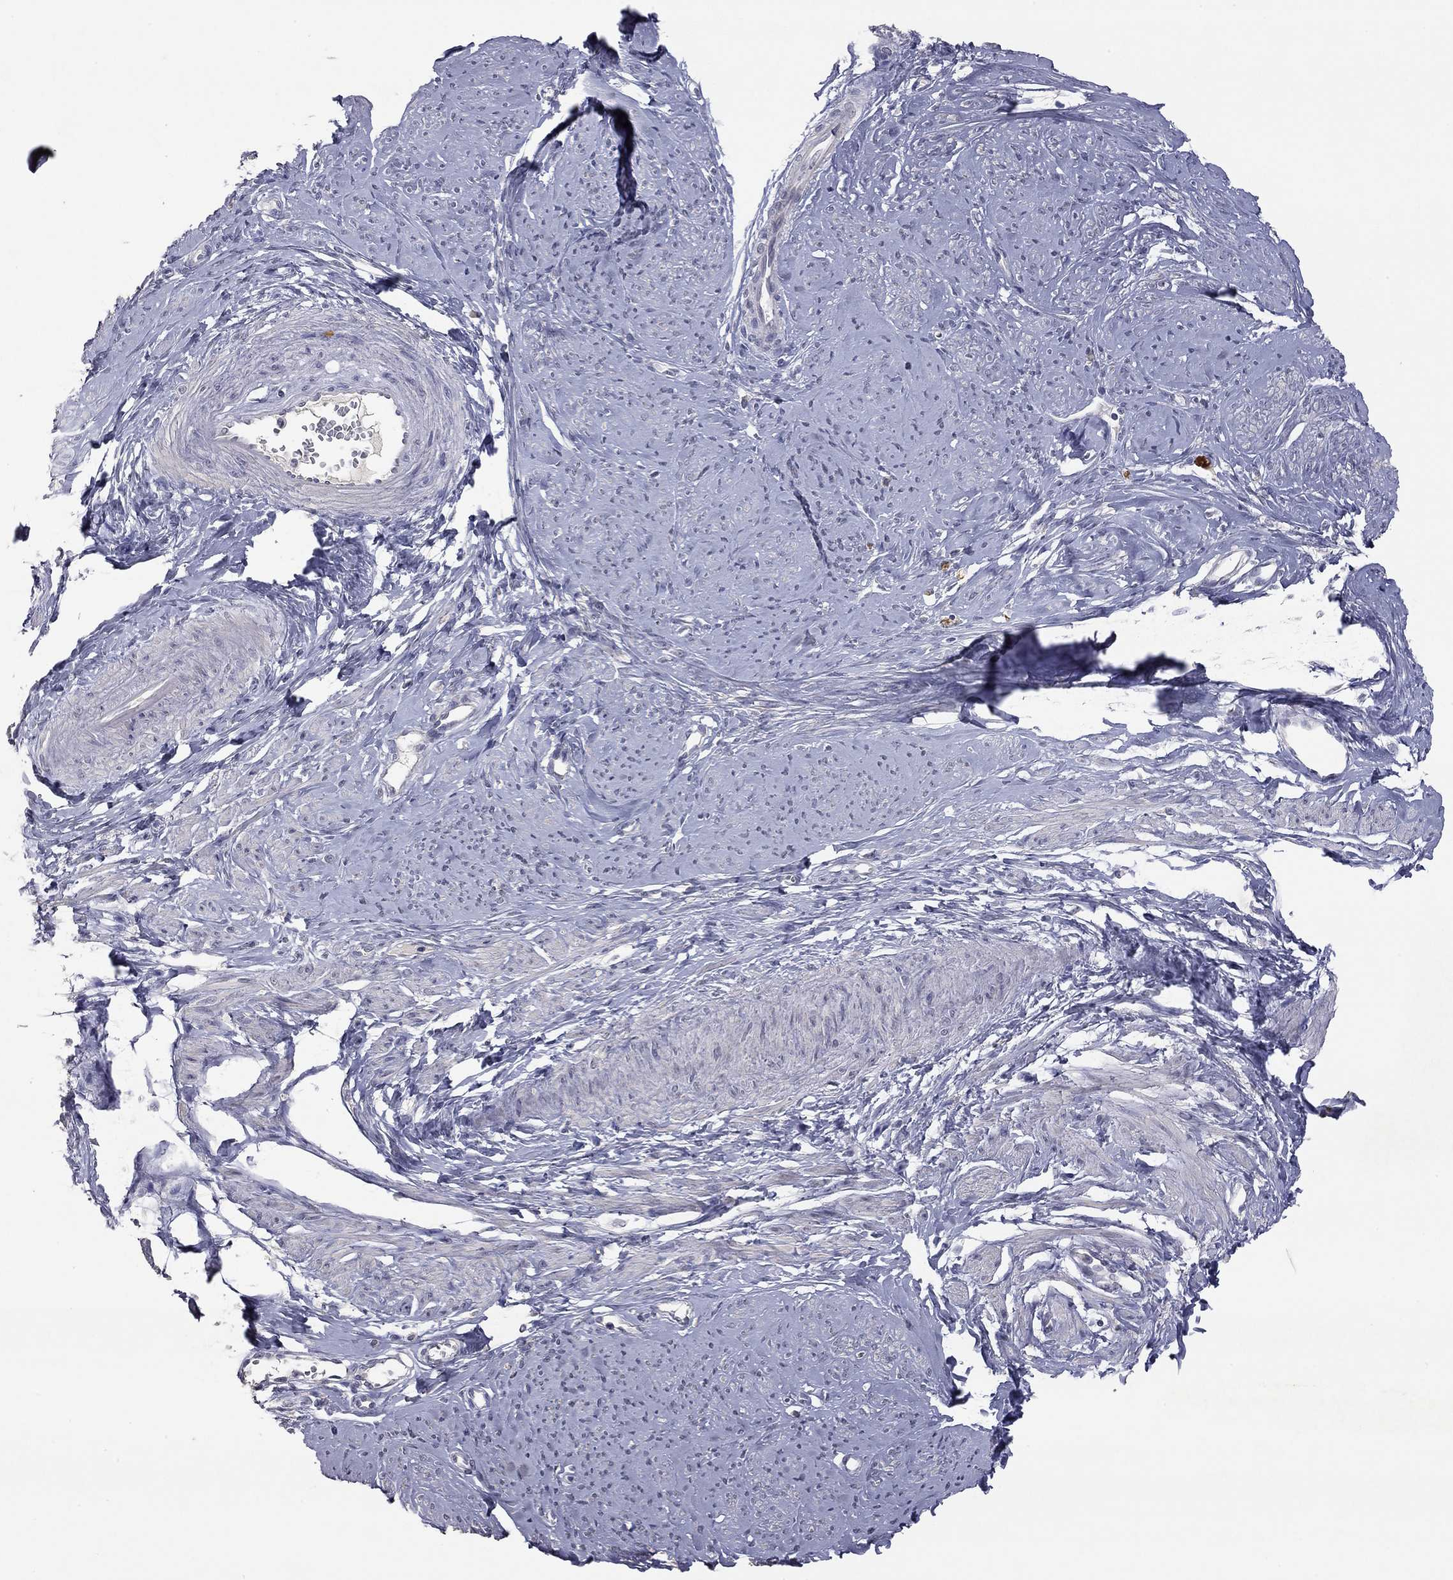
{"staining": {"intensity": "negative", "quantity": "none", "location": "none"}, "tissue": "smooth muscle", "cell_type": "Smooth muscle cells", "image_type": "normal", "snomed": [{"axis": "morphology", "description": "Normal tissue, NOS"}, {"axis": "topography", "description": "Smooth muscle"}], "caption": "Smooth muscle cells show no significant protein staining in unremarkable smooth muscle.", "gene": "SYT12", "patient": {"sex": "female", "age": 48}}